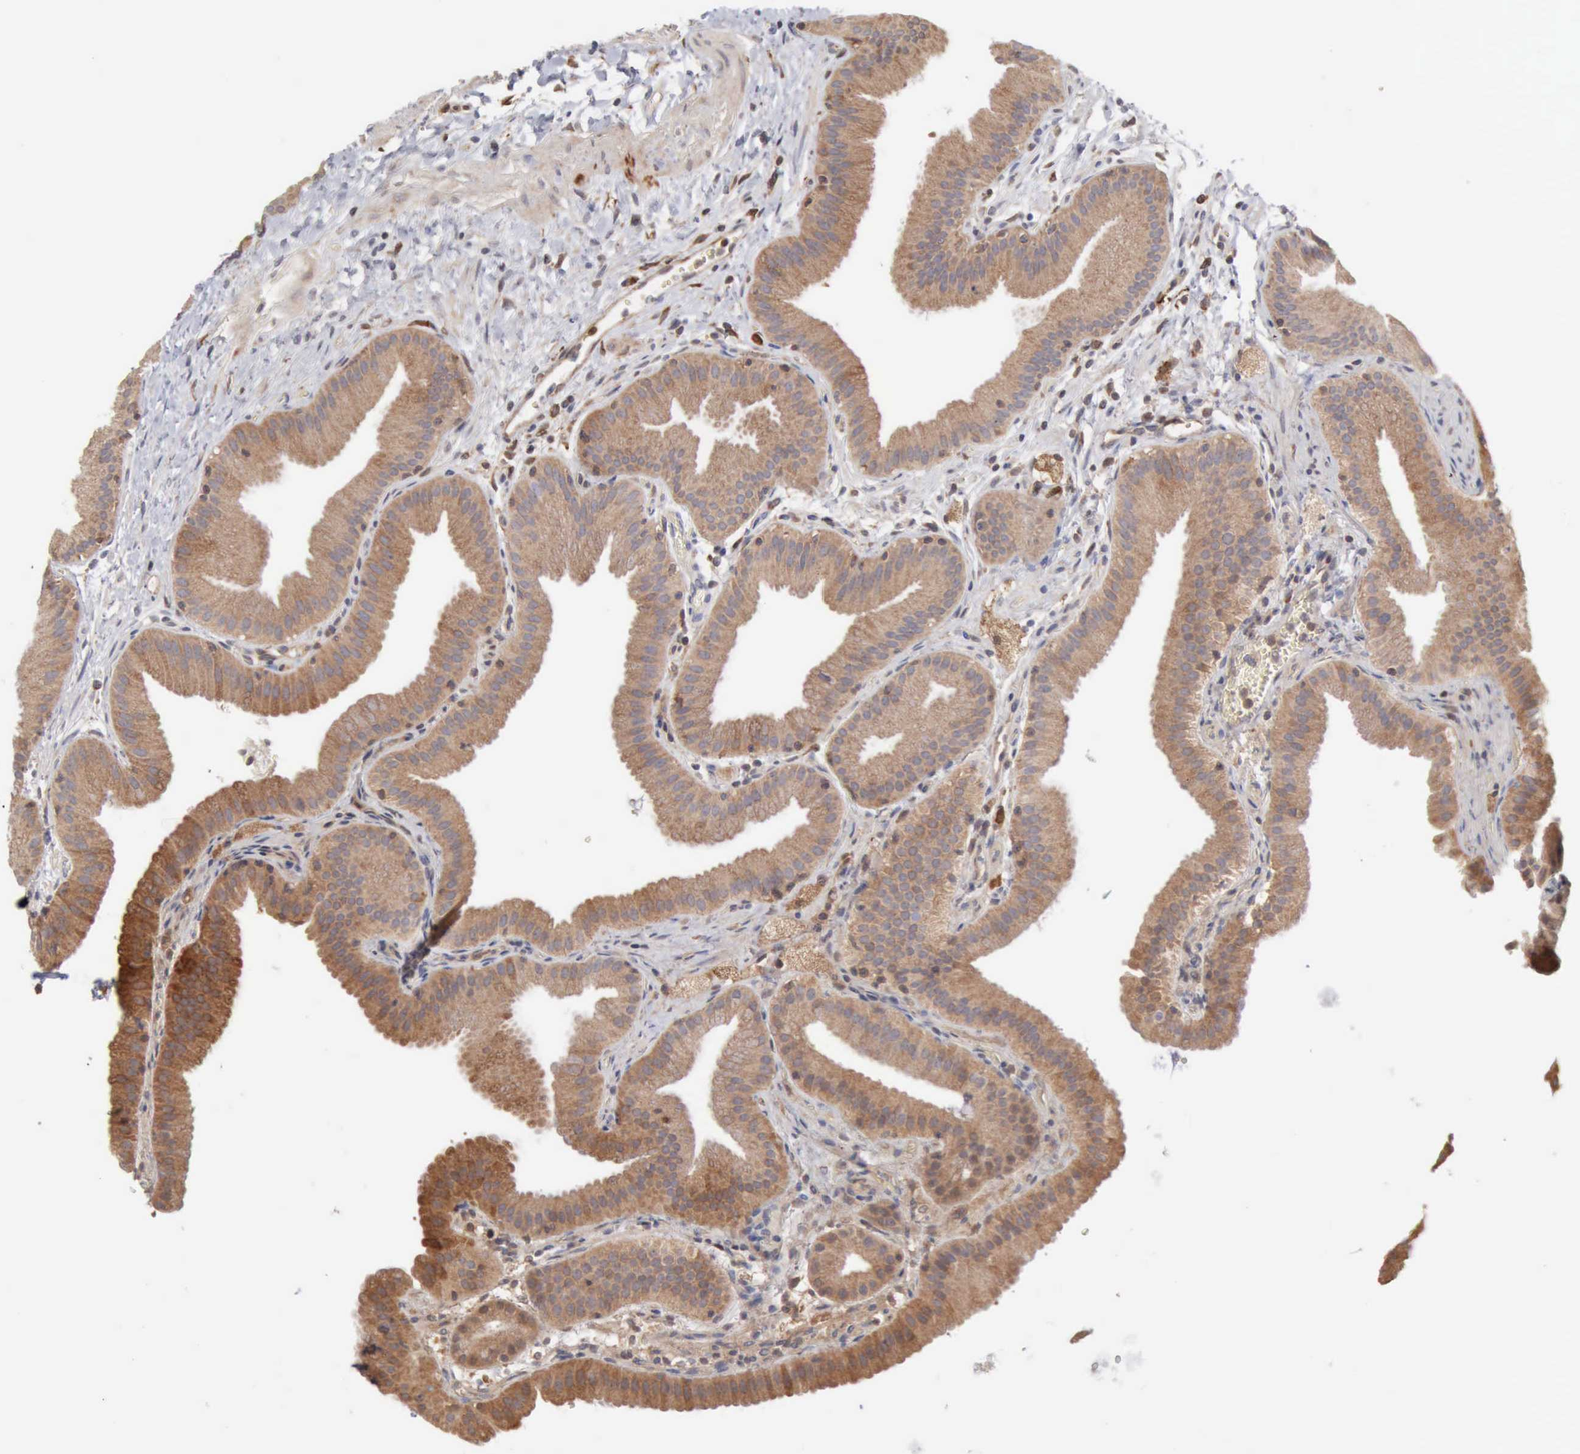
{"staining": {"intensity": "moderate", "quantity": ">75%", "location": "cytoplasmic/membranous"}, "tissue": "gallbladder", "cell_type": "Glandular cells", "image_type": "normal", "snomed": [{"axis": "morphology", "description": "Normal tissue, NOS"}, {"axis": "topography", "description": "Gallbladder"}], "caption": "This image reveals immunohistochemistry staining of benign gallbladder, with medium moderate cytoplasmic/membranous staining in about >75% of glandular cells.", "gene": "APOL2", "patient": {"sex": "female", "age": 63}}